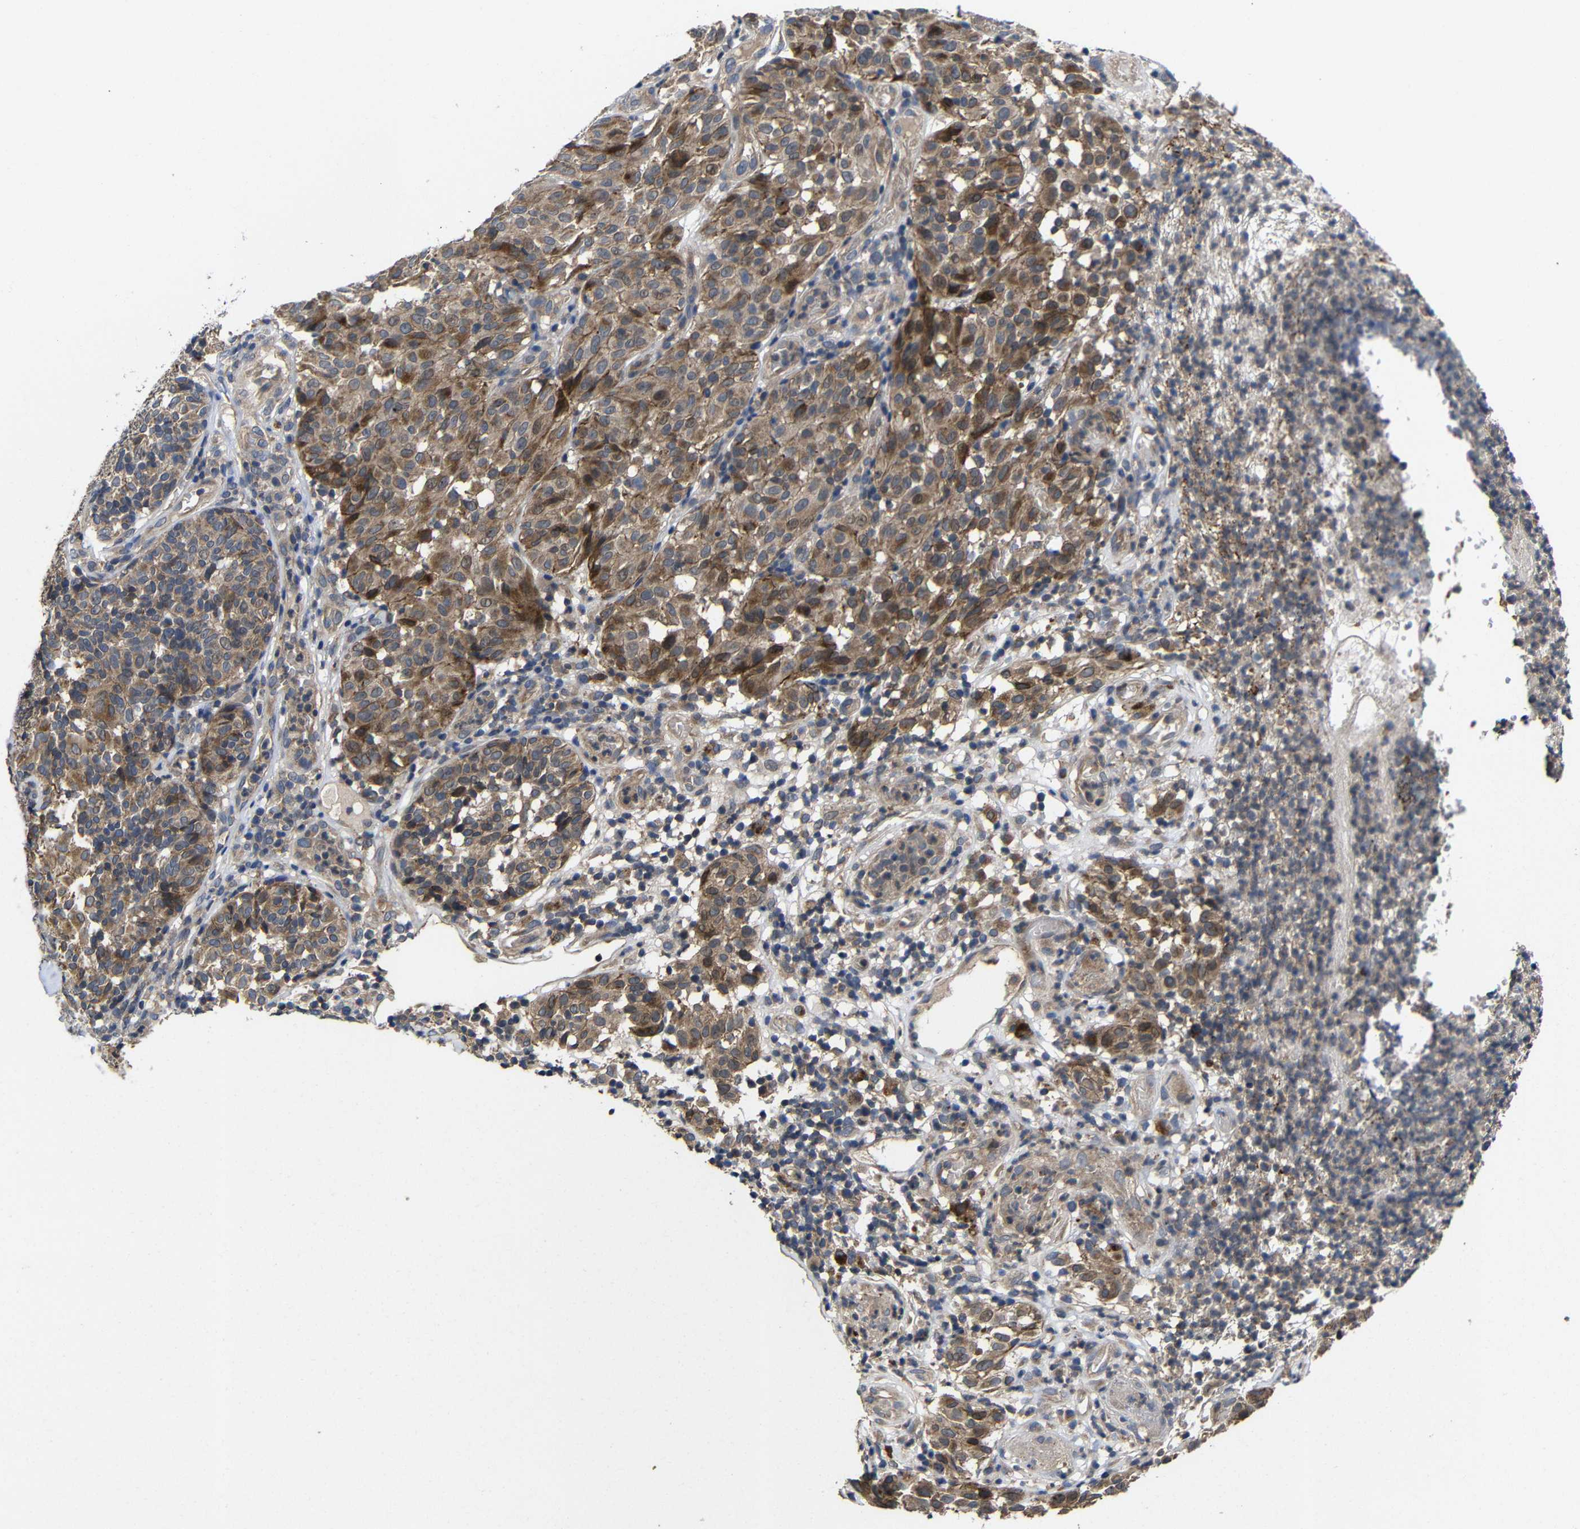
{"staining": {"intensity": "moderate", "quantity": ">75%", "location": "cytoplasmic/membranous"}, "tissue": "melanoma", "cell_type": "Tumor cells", "image_type": "cancer", "snomed": [{"axis": "morphology", "description": "Malignant melanoma, NOS"}, {"axis": "topography", "description": "Skin"}], "caption": "Tumor cells show moderate cytoplasmic/membranous positivity in about >75% of cells in melanoma. The staining is performed using DAB (3,3'-diaminobenzidine) brown chromogen to label protein expression. The nuclei are counter-stained blue using hematoxylin.", "gene": "LPAR5", "patient": {"sex": "female", "age": 46}}